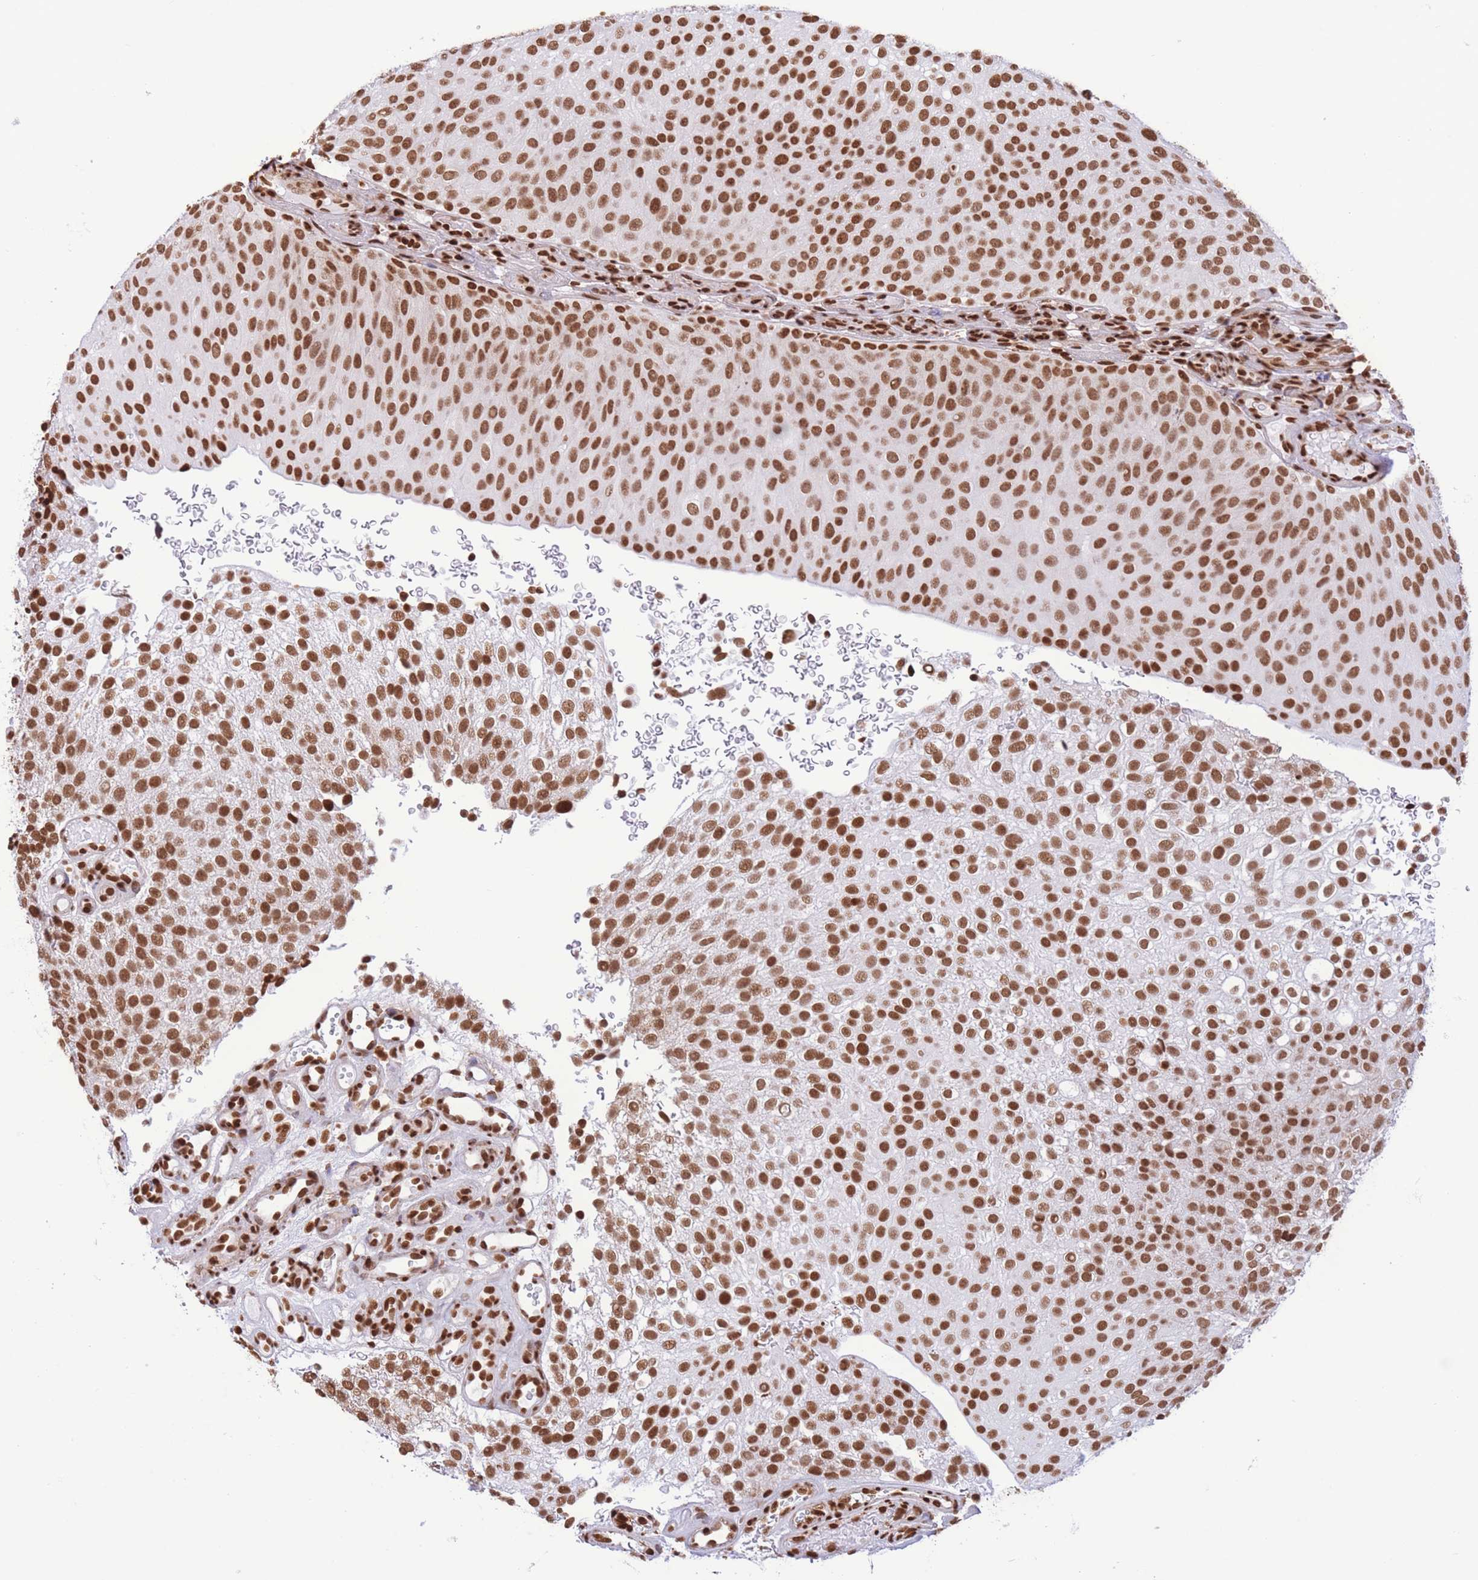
{"staining": {"intensity": "strong", "quantity": ">75%", "location": "nuclear"}, "tissue": "urothelial cancer", "cell_type": "Tumor cells", "image_type": "cancer", "snomed": [{"axis": "morphology", "description": "Urothelial carcinoma, Low grade"}, {"axis": "topography", "description": "Urinary bladder"}], "caption": "The immunohistochemical stain shows strong nuclear positivity in tumor cells of urothelial cancer tissue.", "gene": "H2BC11", "patient": {"sex": "male", "age": 78}}